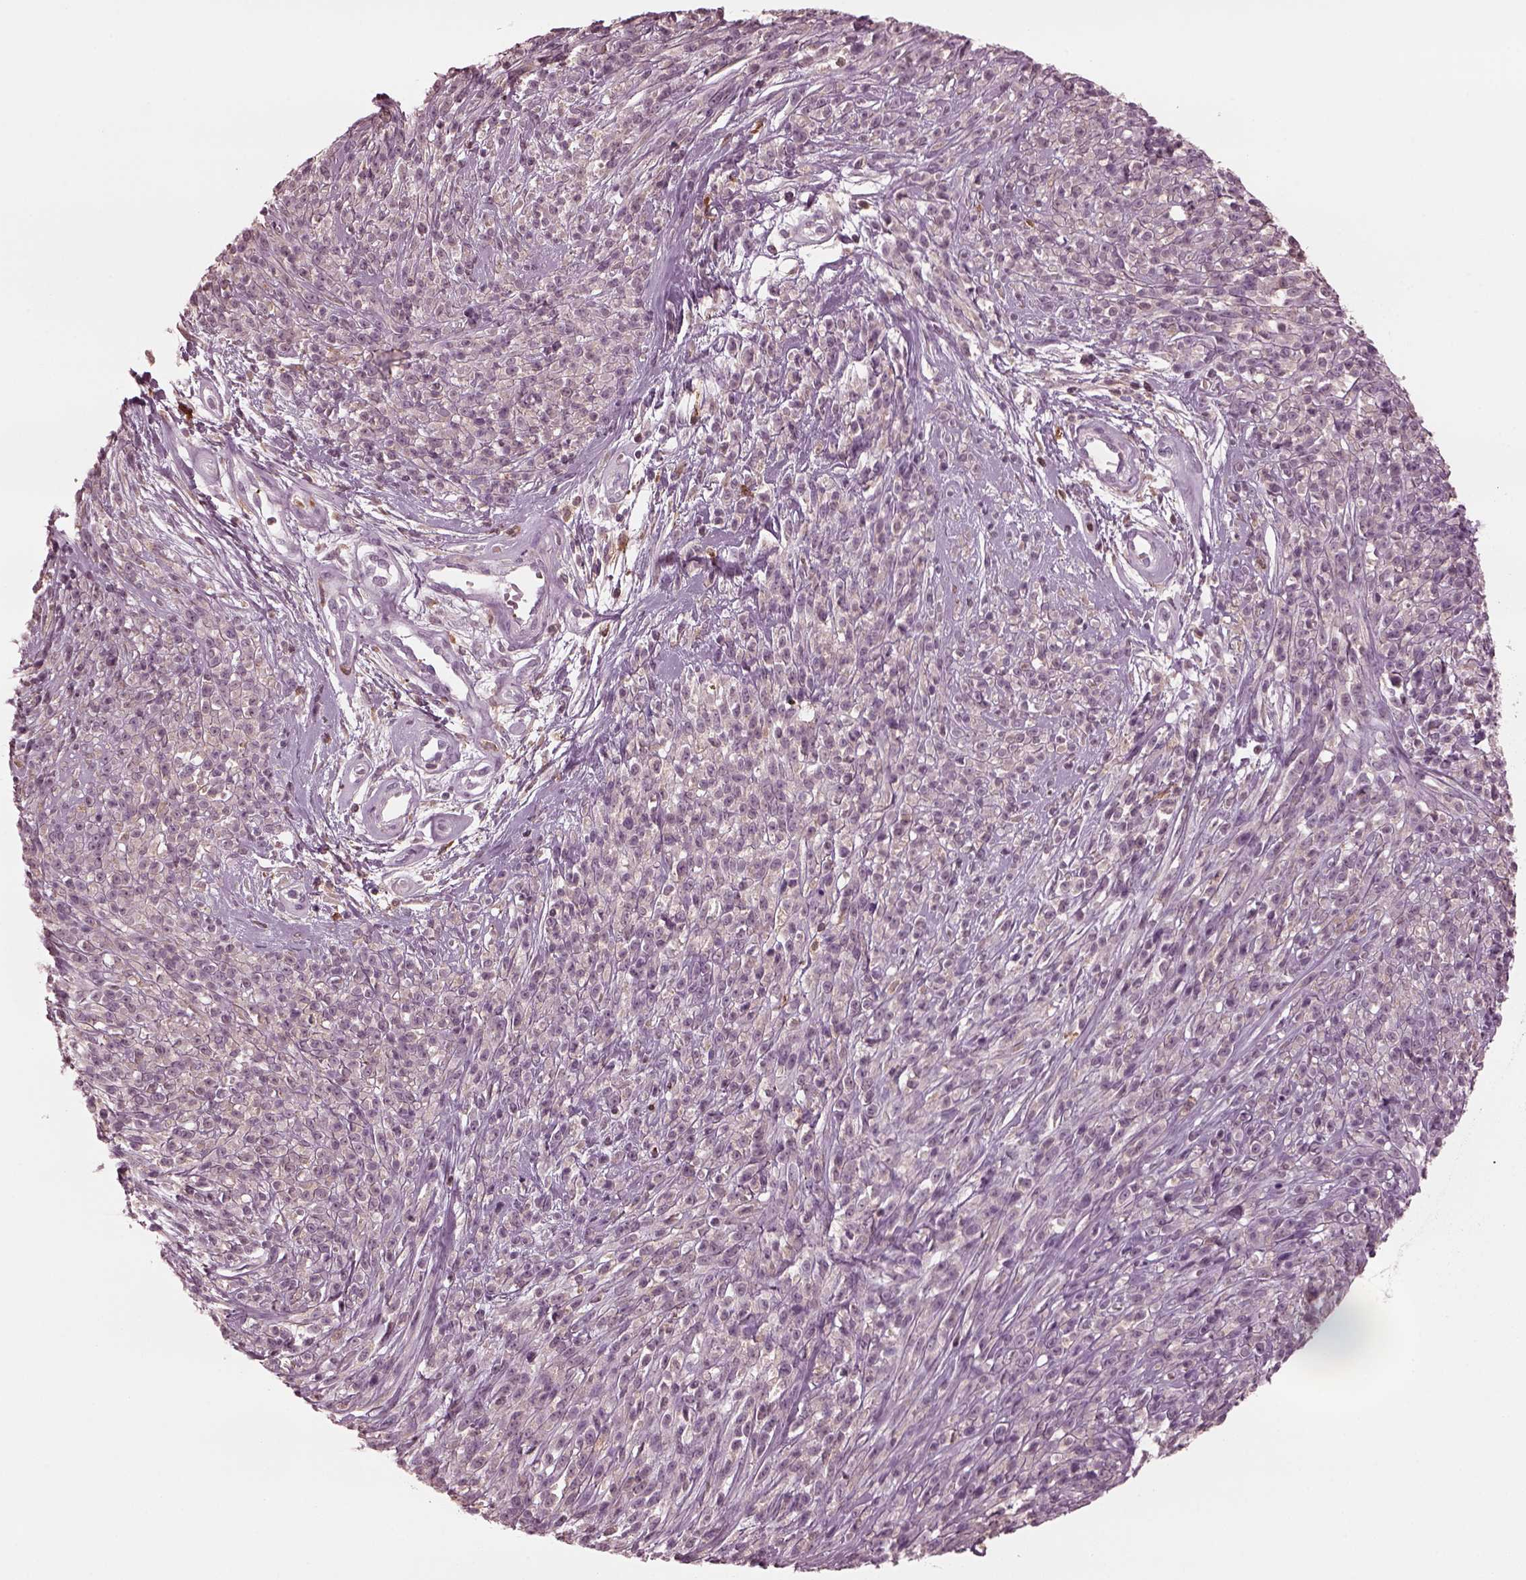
{"staining": {"intensity": "negative", "quantity": "none", "location": "none"}, "tissue": "melanoma", "cell_type": "Tumor cells", "image_type": "cancer", "snomed": [{"axis": "morphology", "description": "Malignant melanoma, NOS"}, {"axis": "topography", "description": "Skin"}, {"axis": "topography", "description": "Skin of trunk"}], "caption": "IHC of human malignant melanoma shows no expression in tumor cells.", "gene": "PSTPIP2", "patient": {"sex": "male", "age": 74}}